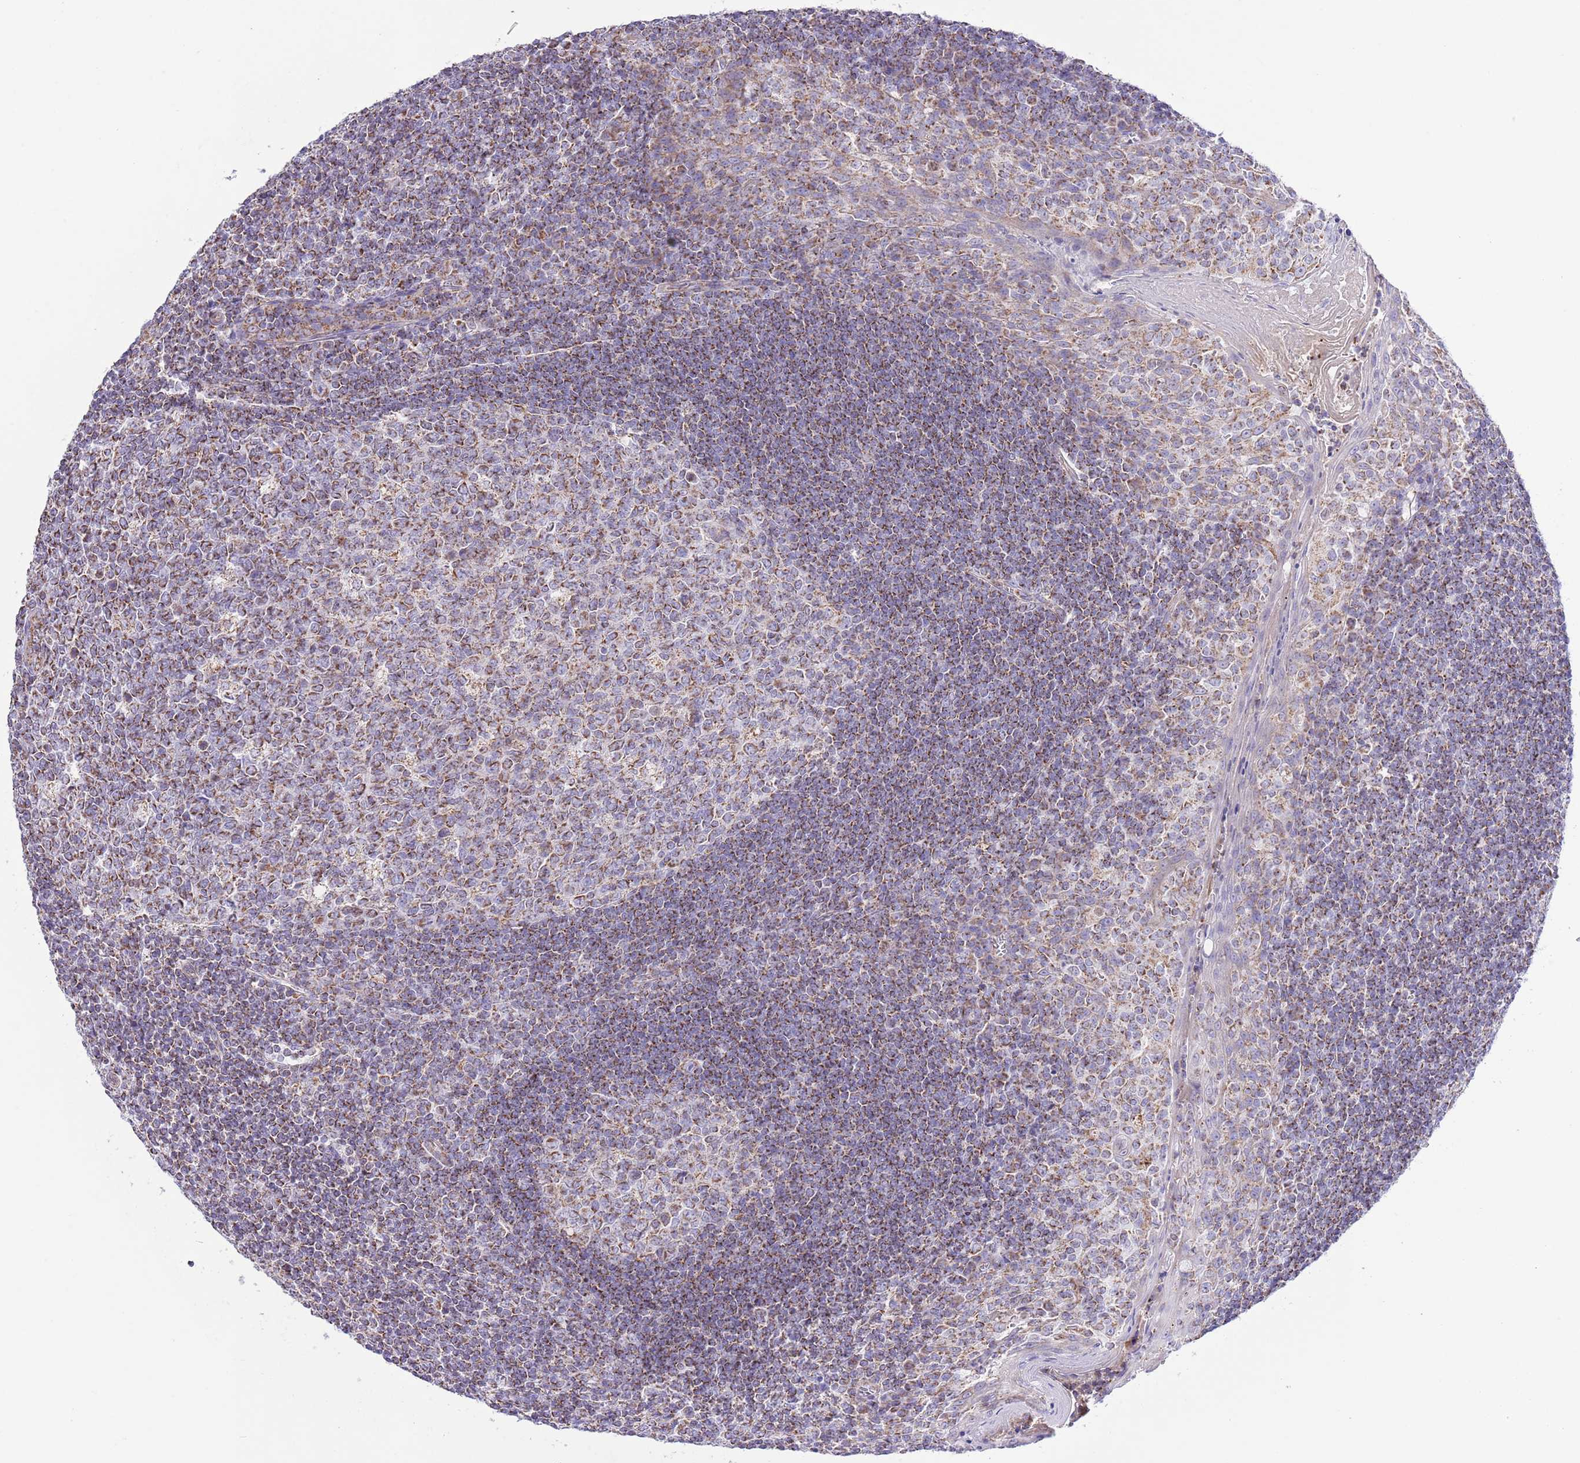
{"staining": {"intensity": "strong", "quantity": "25%-75%", "location": "cytoplasmic/membranous"}, "tissue": "tonsil", "cell_type": "Germinal center cells", "image_type": "normal", "snomed": [{"axis": "morphology", "description": "Normal tissue, NOS"}, {"axis": "topography", "description": "Tonsil"}], "caption": "Germinal center cells demonstrate strong cytoplasmic/membranous positivity in about 25%-75% of cells in benign tonsil. Using DAB (brown) and hematoxylin (blue) stains, captured at high magnification using brightfield microscopy.", "gene": "TEKTIP1", "patient": {"sex": "male", "age": 27}}